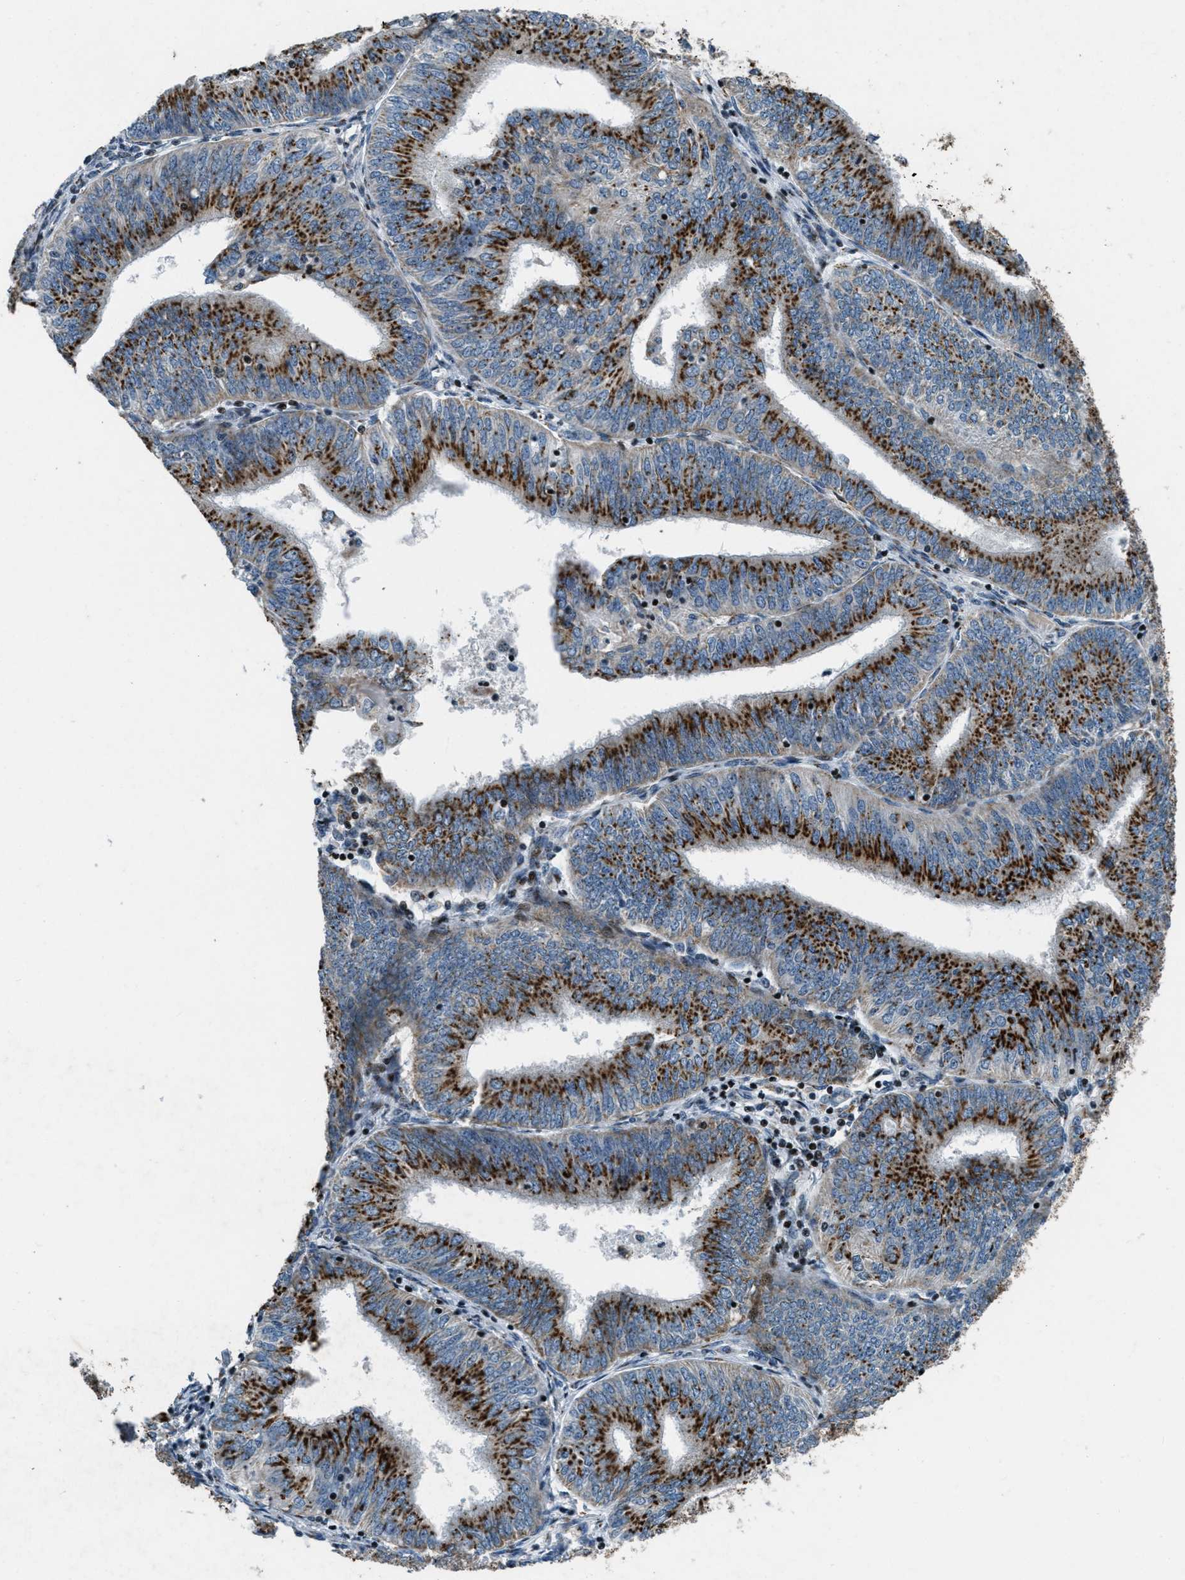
{"staining": {"intensity": "strong", "quantity": ">75%", "location": "cytoplasmic/membranous"}, "tissue": "endometrial cancer", "cell_type": "Tumor cells", "image_type": "cancer", "snomed": [{"axis": "morphology", "description": "Adenocarcinoma, NOS"}, {"axis": "topography", "description": "Endometrium"}], "caption": "Endometrial cancer (adenocarcinoma) stained for a protein (brown) displays strong cytoplasmic/membranous positive expression in approximately >75% of tumor cells.", "gene": "GPC6", "patient": {"sex": "female", "age": 58}}